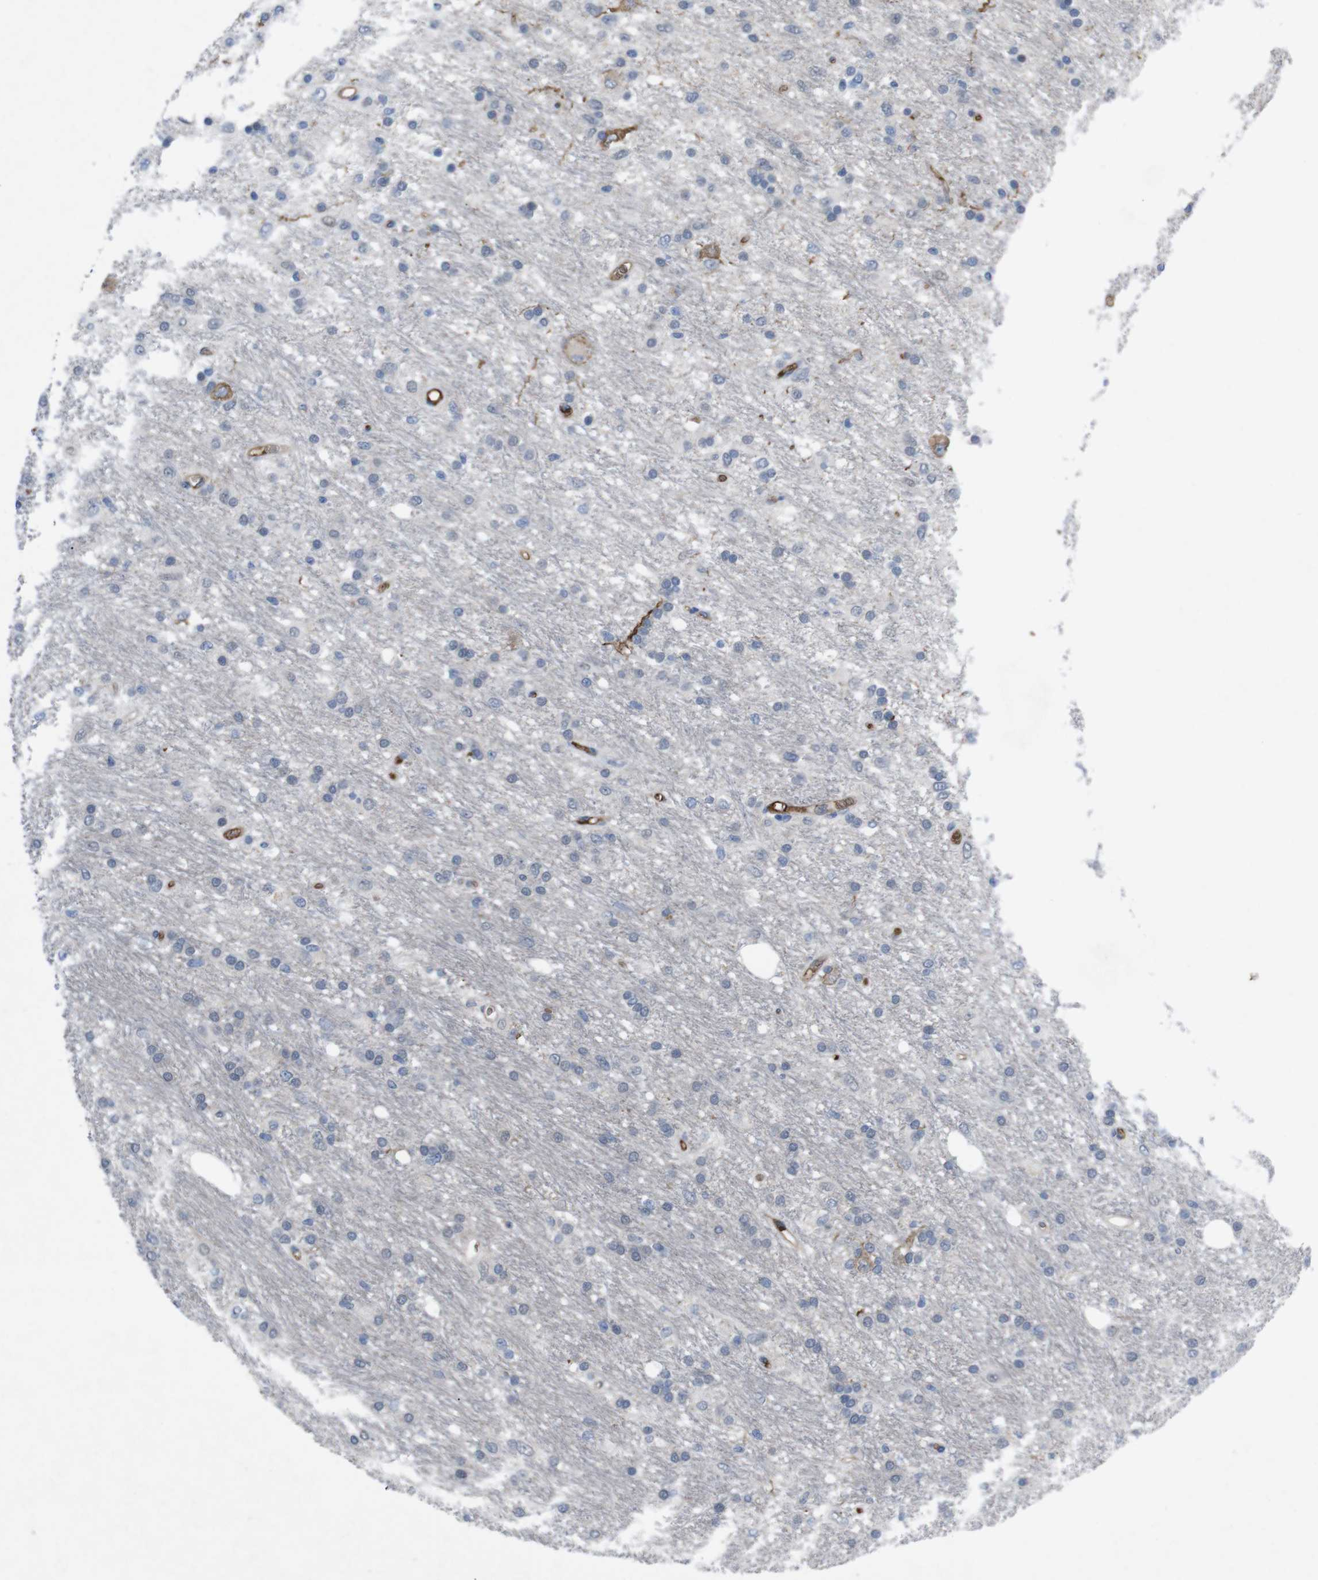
{"staining": {"intensity": "negative", "quantity": "none", "location": "none"}, "tissue": "glioma", "cell_type": "Tumor cells", "image_type": "cancer", "snomed": [{"axis": "morphology", "description": "Glioma, malignant, Low grade"}, {"axis": "topography", "description": "Brain"}], "caption": "IHC micrograph of neoplastic tissue: human glioma stained with DAB (3,3'-diaminobenzidine) exhibits no significant protein staining in tumor cells.", "gene": "SPTB", "patient": {"sex": "male", "age": 77}}